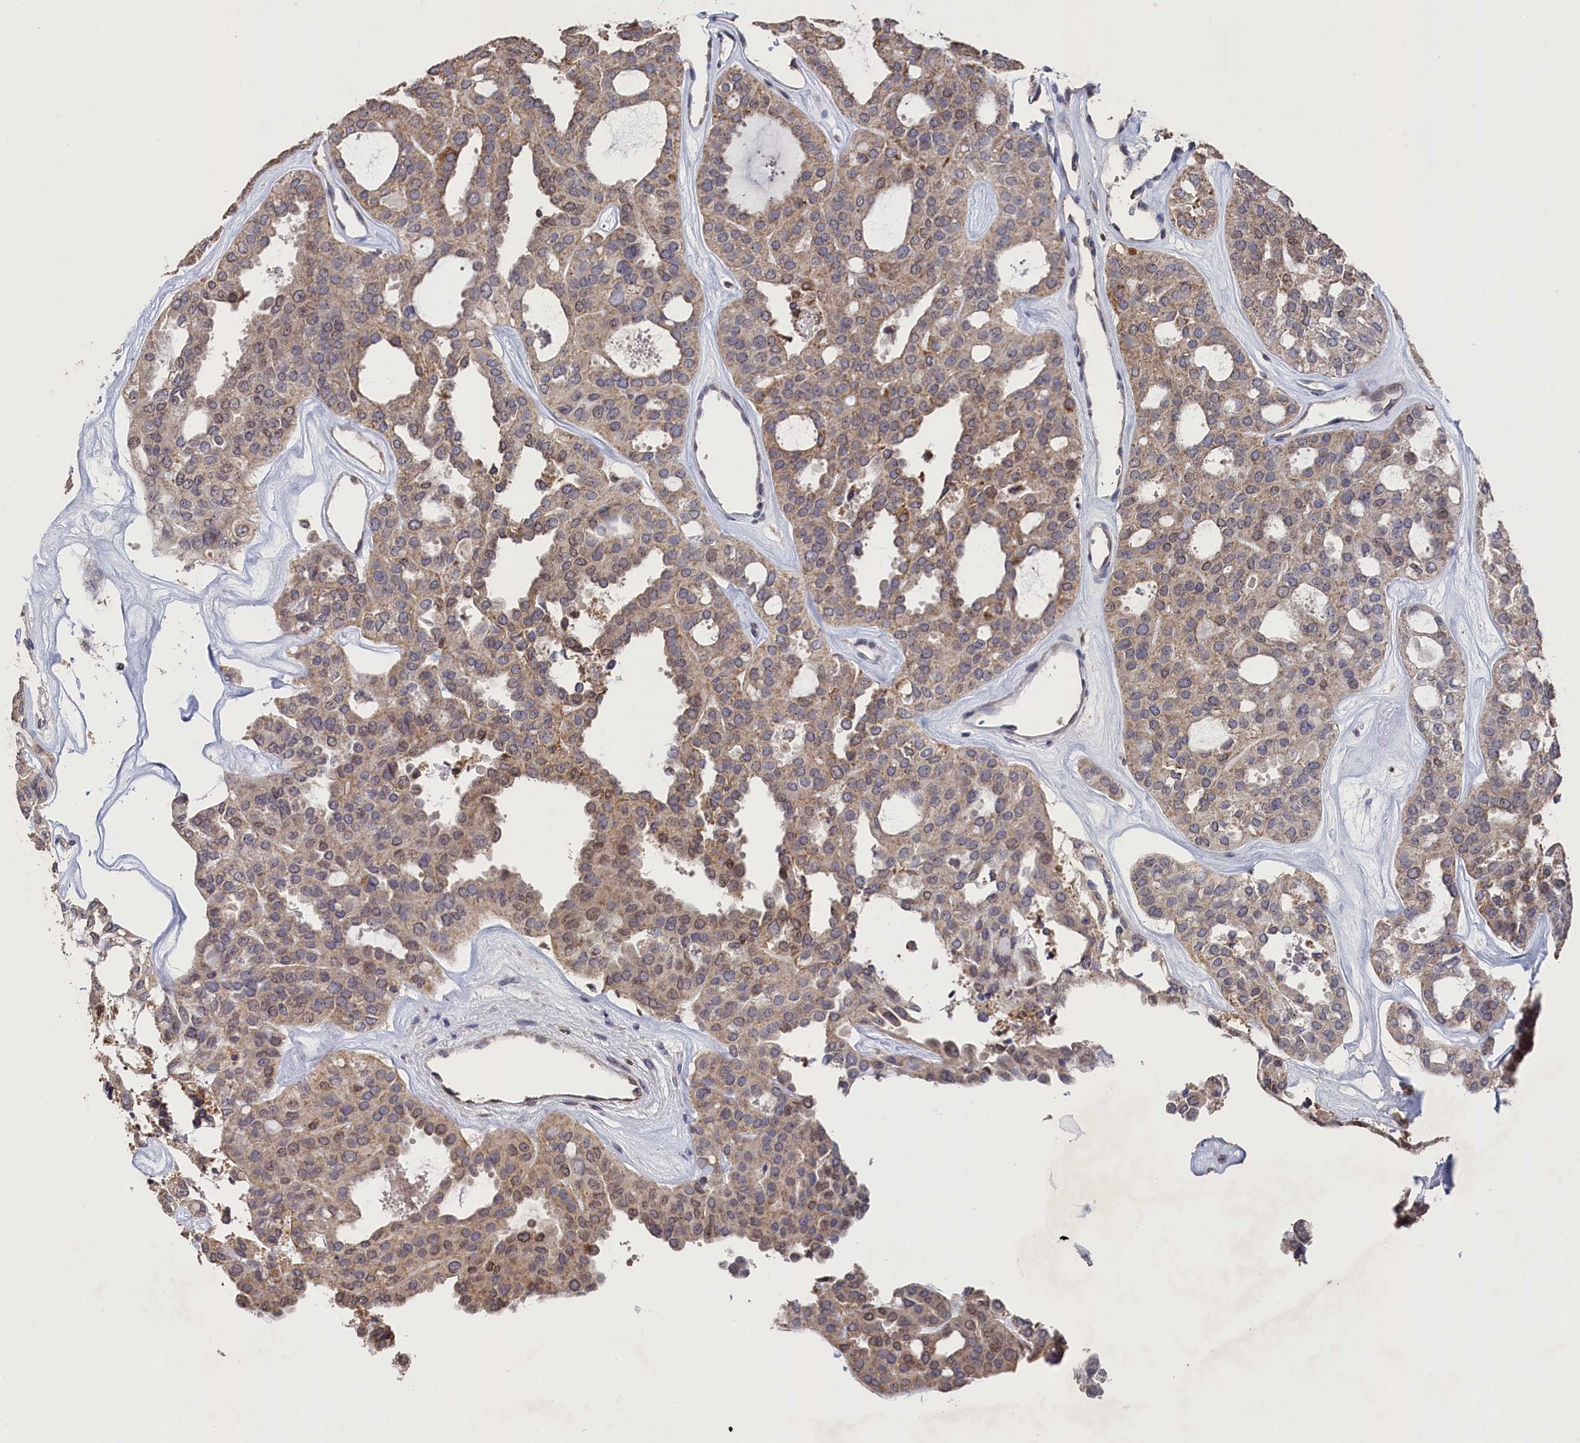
{"staining": {"intensity": "moderate", "quantity": ">75%", "location": "cytoplasmic/membranous,nuclear"}, "tissue": "thyroid cancer", "cell_type": "Tumor cells", "image_type": "cancer", "snomed": [{"axis": "morphology", "description": "Follicular adenoma carcinoma, NOS"}, {"axis": "topography", "description": "Thyroid gland"}], "caption": "Immunohistochemistry (IHC) (DAB (3,3'-diaminobenzidine)) staining of human follicular adenoma carcinoma (thyroid) reveals moderate cytoplasmic/membranous and nuclear protein expression in approximately >75% of tumor cells. The staining is performed using DAB brown chromogen to label protein expression. The nuclei are counter-stained blue using hematoxylin.", "gene": "ANKEF1", "patient": {"sex": "male", "age": 75}}